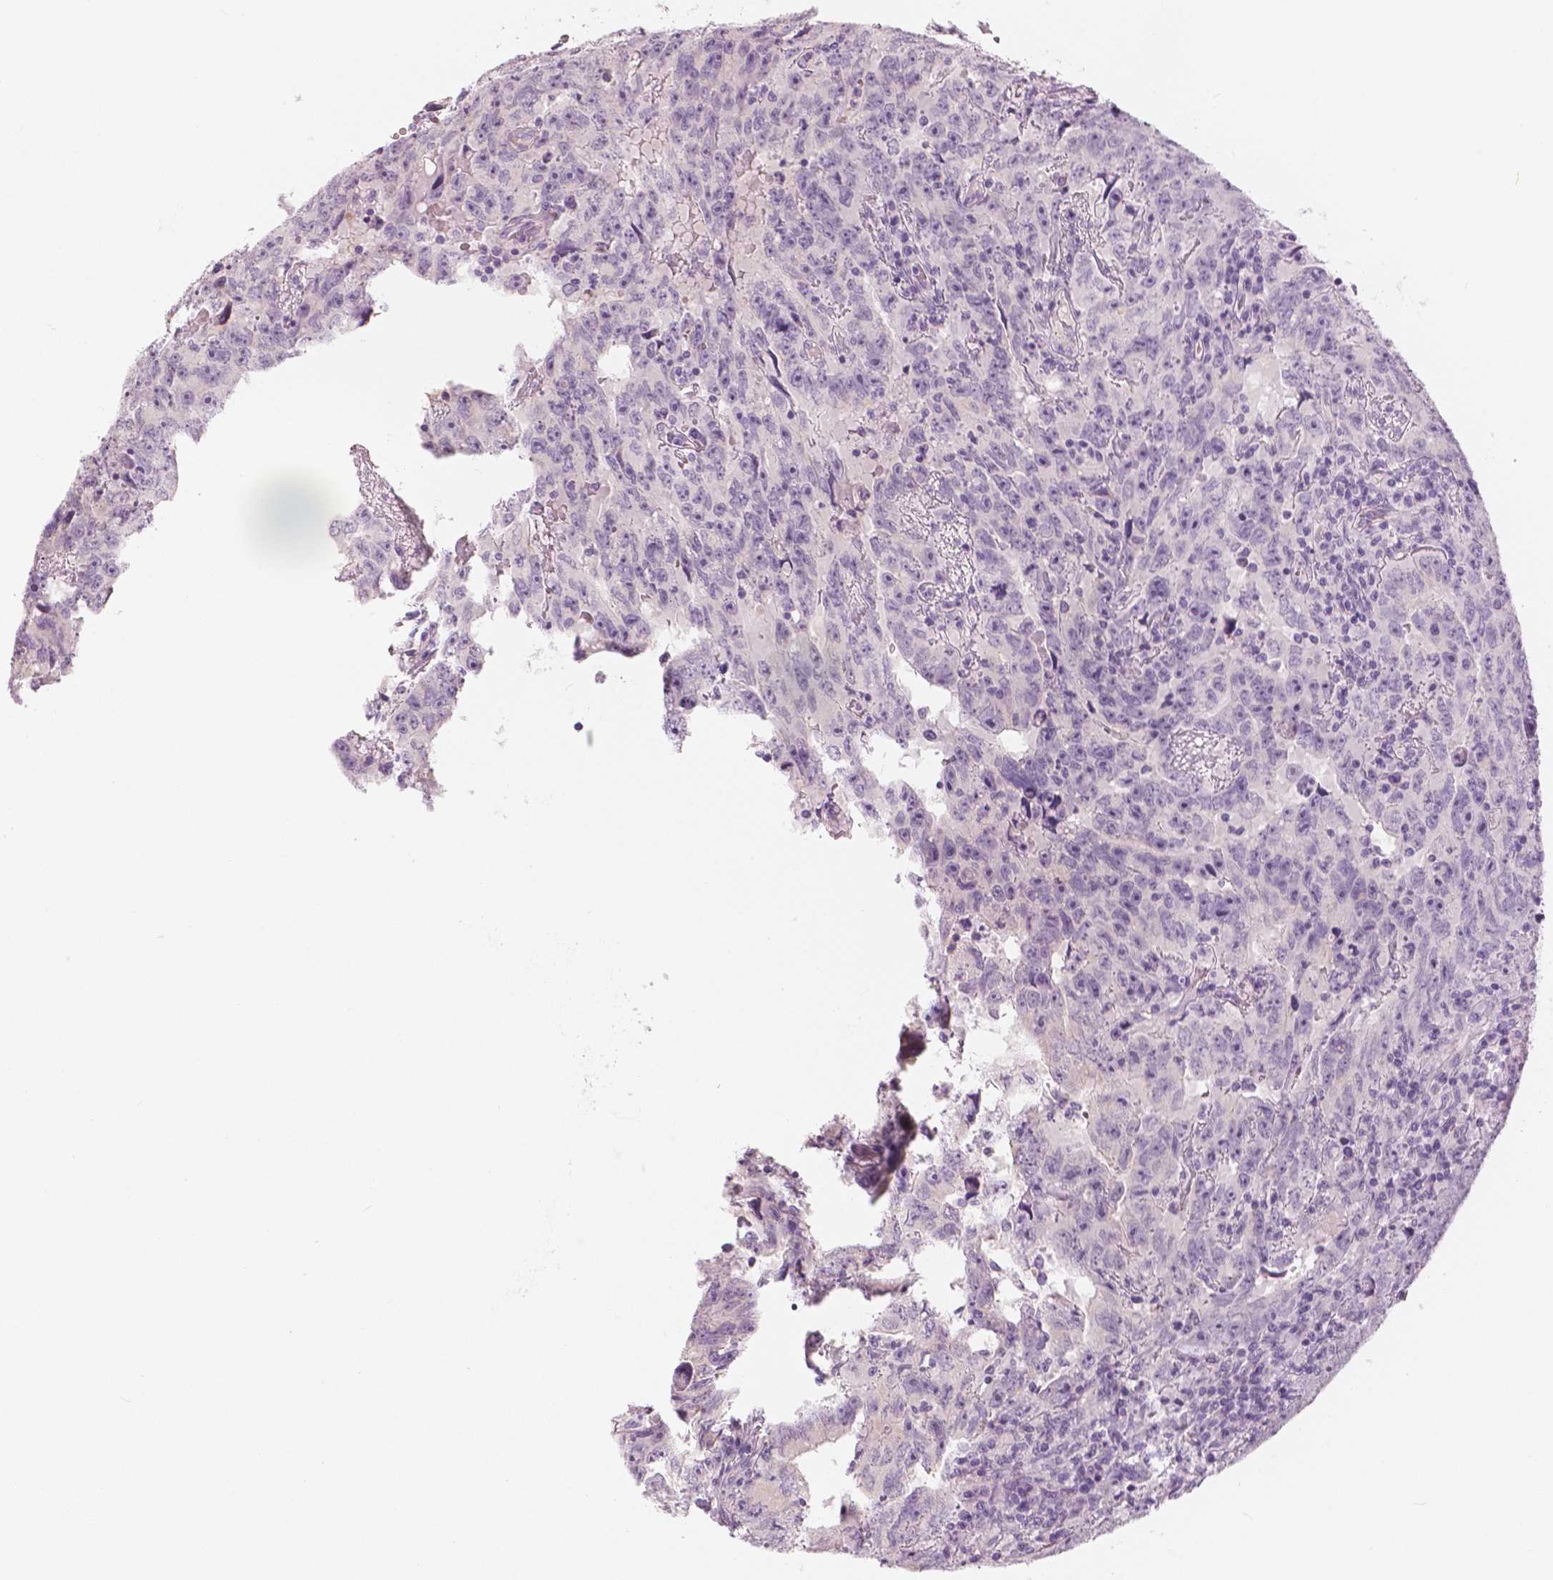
{"staining": {"intensity": "negative", "quantity": "none", "location": "none"}, "tissue": "testis cancer", "cell_type": "Tumor cells", "image_type": "cancer", "snomed": [{"axis": "morphology", "description": "Carcinoma, Embryonal, NOS"}, {"axis": "topography", "description": "Testis"}], "caption": "Immunohistochemical staining of human testis cancer (embryonal carcinoma) displays no significant staining in tumor cells. The staining is performed using DAB brown chromogen with nuclei counter-stained in using hematoxylin.", "gene": "SLC24A1", "patient": {"sex": "male", "age": 24}}